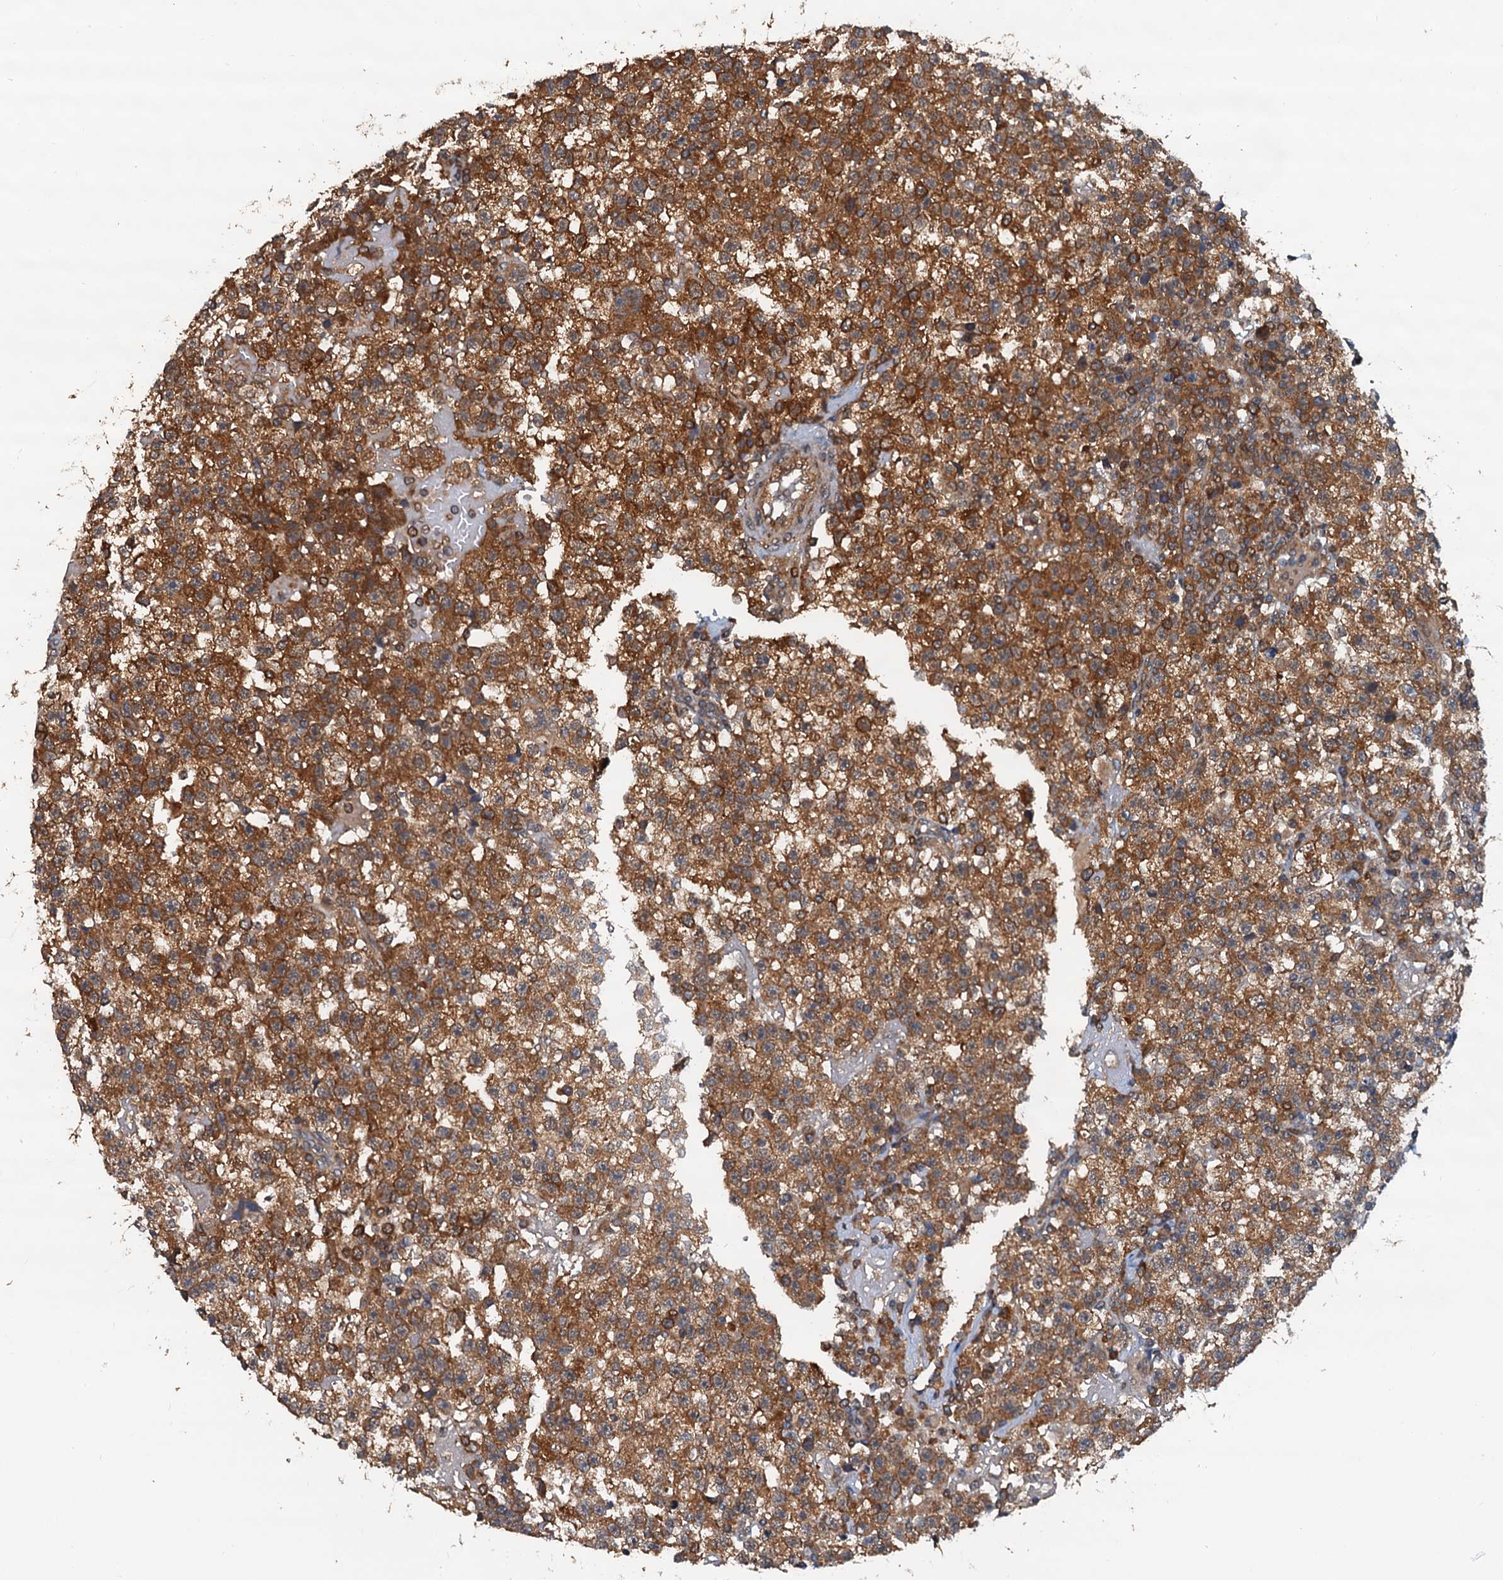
{"staining": {"intensity": "moderate", "quantity": ">75%", "location": "cytoplasmic/membranous"}, "tissue": "testis cancer", "cell_type": "Tumor cells", "image_type": "cancer", "snomed": [{"axis": "morphology", "description": "Seminoma, NOS"}, {"axis": "topography", "description": "Testis"}], "caption": "This image demonstrates IHC staining of human testis cancer, with medium moderate cytoplasmic/membranous expression in approximately >75% of tumor cells.", "gene": "AAGAB", "patient": {"sex": "male", "age": 22}}